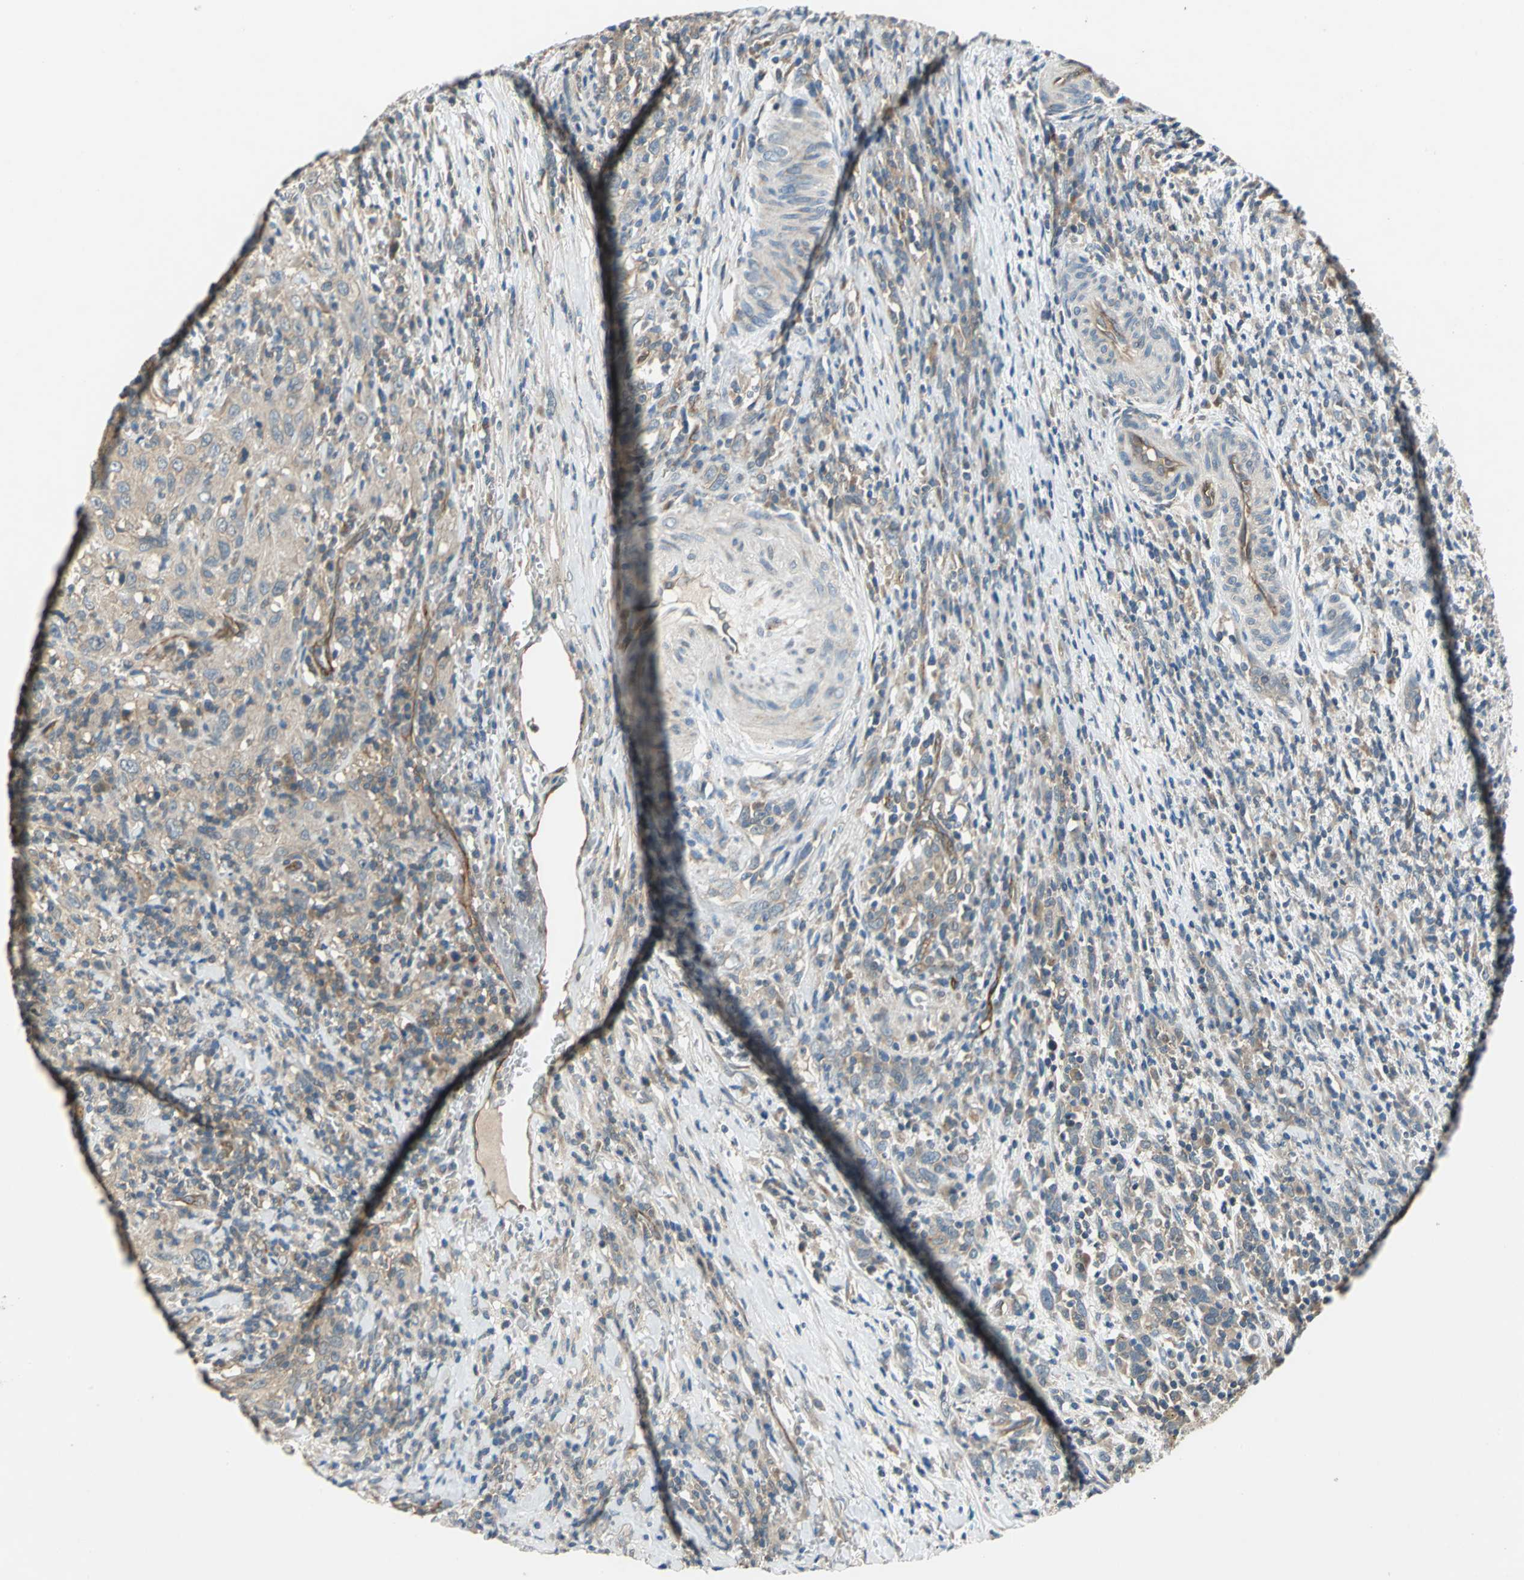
{"staining": {"intensity": "weak", "quantity": ">75%", "location": "cytoplasmic/membranous"}, "tissue": "urothelial cancer", "cell_type": "Tumor cells", "image_type": "cancer", "snomed": [{"axis": "morphology", "description": "Urothelial carcinoma, High grade"}, {"axis": "topography", "description": "Urinary bladder"}], "caption": "Immunohistochemical staining of urothelial cancer shows weak cytoplasmic/membranous protein staining in about >75% of tumor cells.", "gene": "EMCN", "patient": {"sex": "male", "age": 61}}